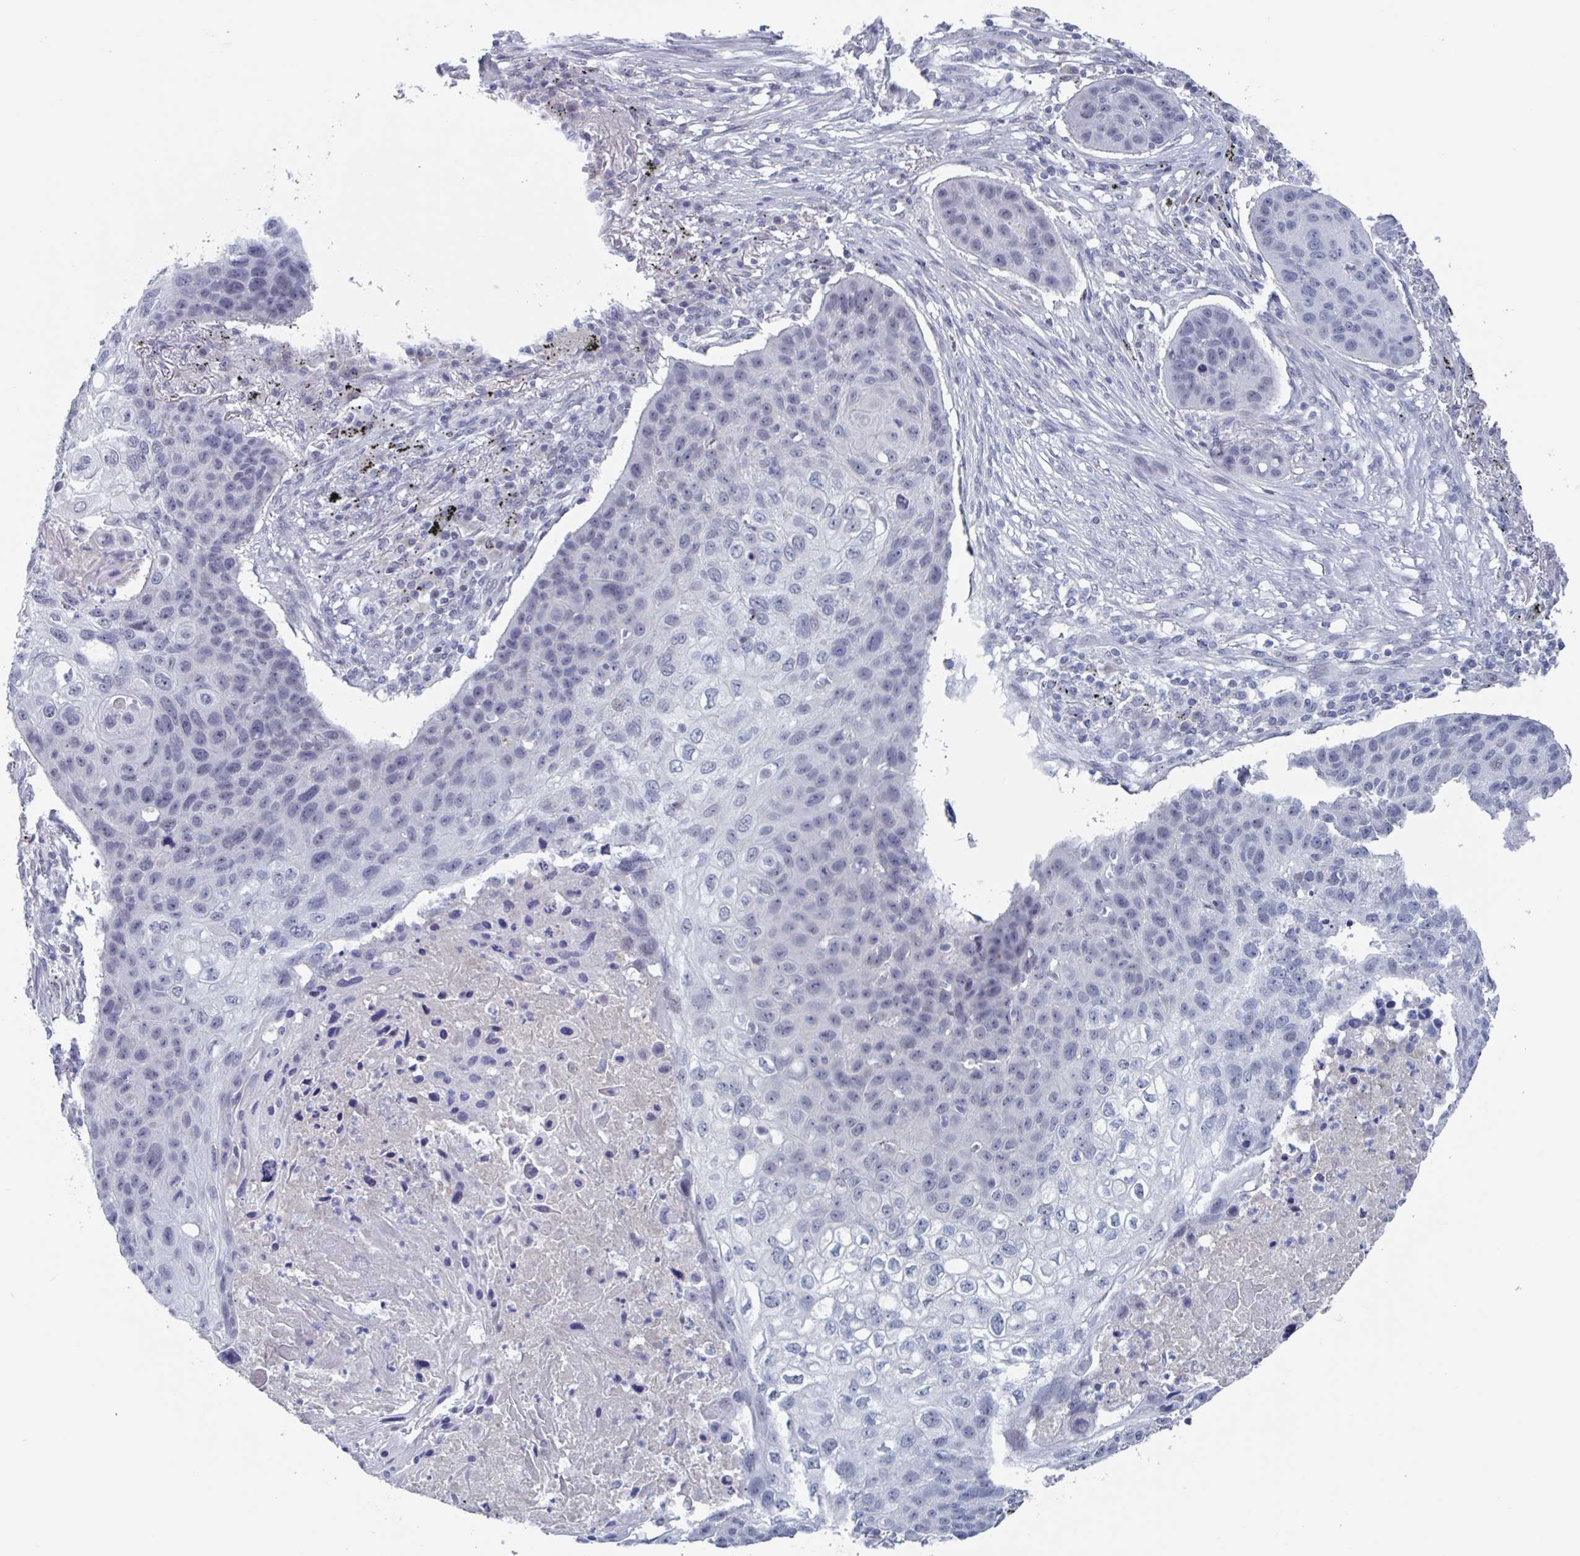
{"staining": {"intensity": "negative", "quantity": "none", "location": "none"}, "tissue": "lung cancer", "cell_type": "Tumor cells", "image_type": "cancer", "snomed": [{"axis": "morphology", "description": "Squamous cell carcinoma, NOS"}, {"axis": "topography", "description": "Lung"}], "caption": "Immunohistochemical staining of lung cancer (squamous cell carcinoma) displays no significant positivity in tumor cells.", "gene": "KDM4D", "patient": {"sex": "female", "age": 63}}